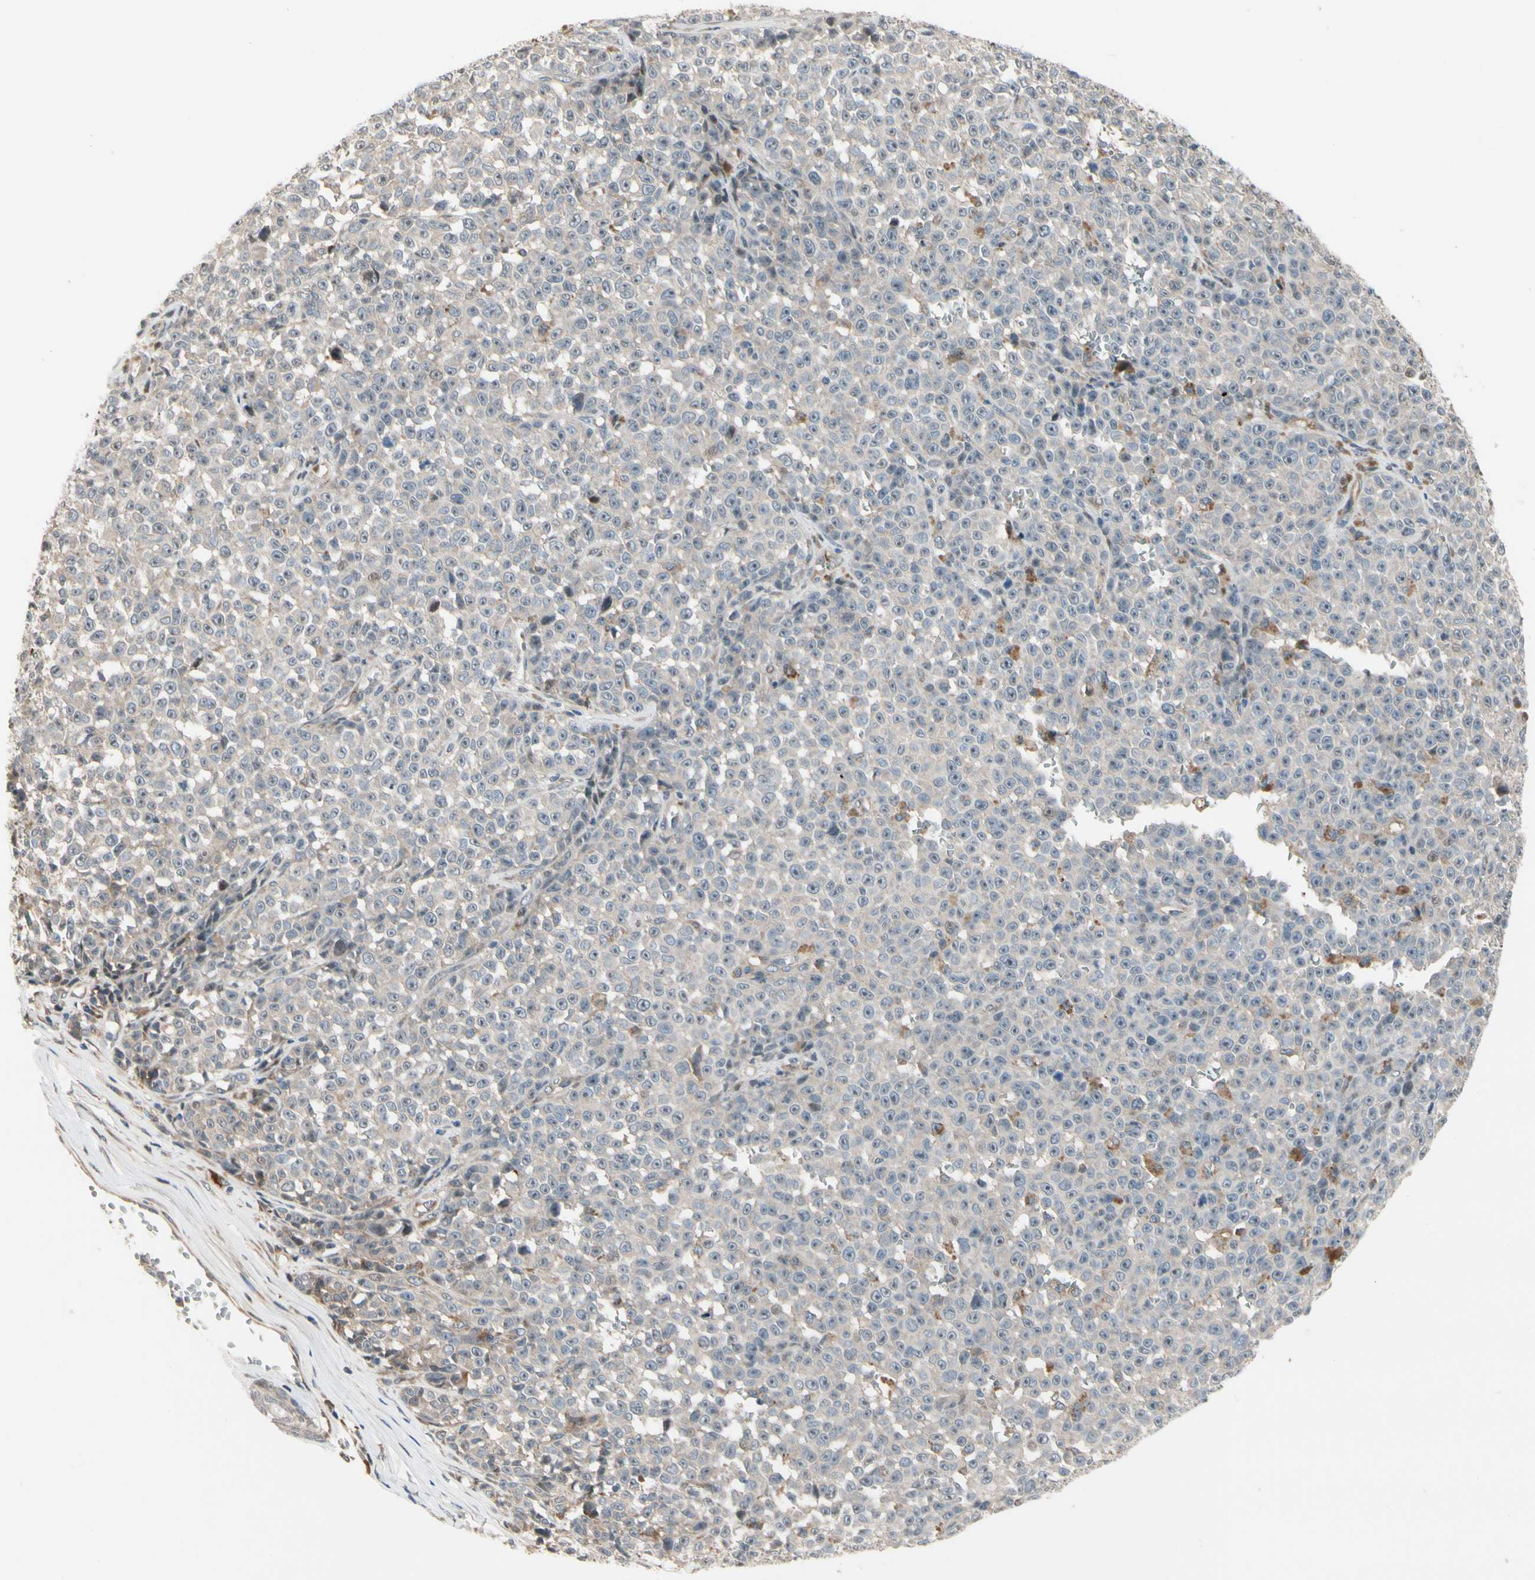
{"staining": {"intensity": "negative", "quantity": "none", "location": "none"}, "tissue": "melanoma", "cell_type": "Tumor cells", "image_type": "cancer", "snomed": [{"axis": "morphology", "description": "Malignant melanoma, NOS"}, {"axis": "topography", "description": "Skin"}], "caption": "Melanoma was stained to show a protein in brown. There is no significant expression in tumor cells.", "gene": "SNX29", "patient": {"sex": "female", "age": 82}}